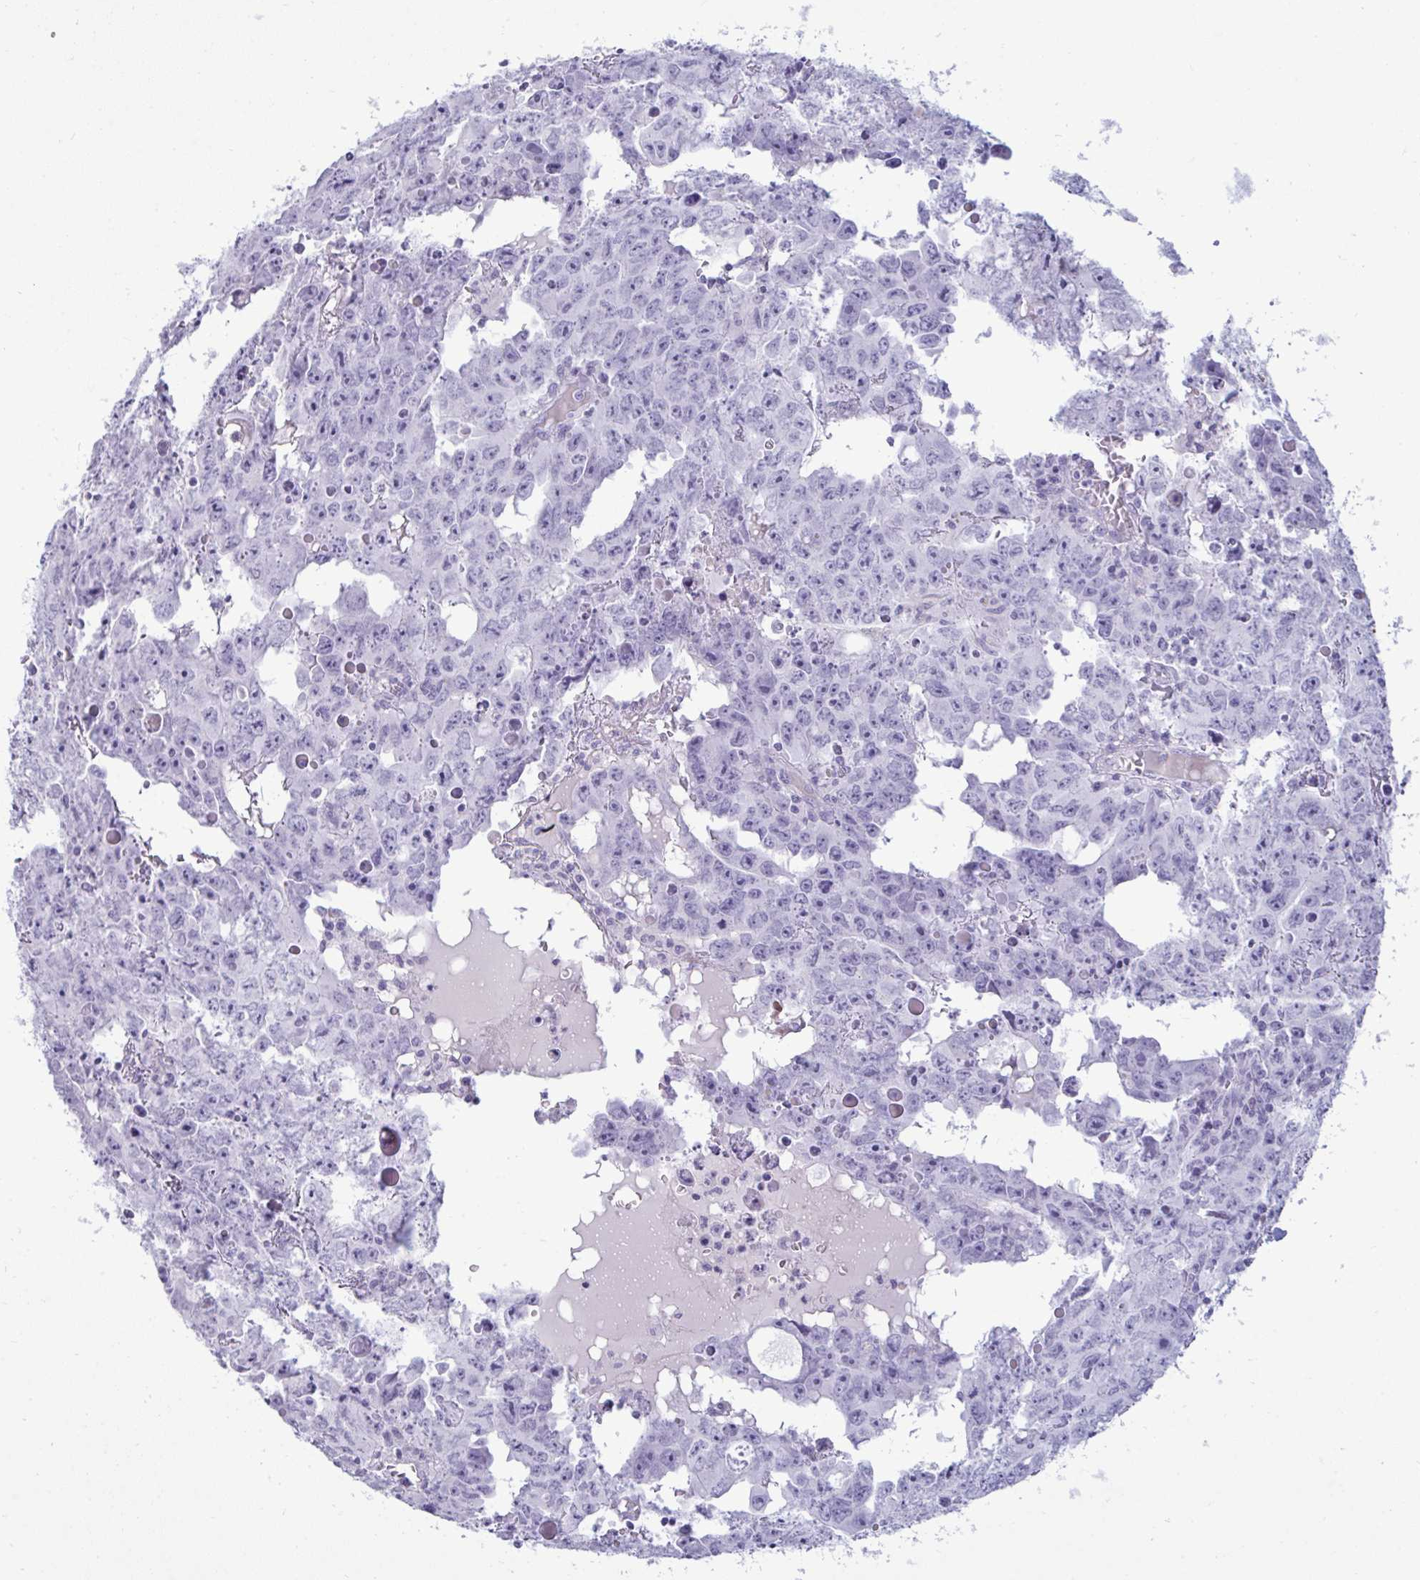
{"staining": {"intensity": "negative", "quantity": "none", "location": "none"}, "tissue": "testis cancer", "cell_type": "Tumor cells", "image_type": "cancer", "snomed": [{"axis": "morphology", "description": "Carcinoma, Embryonal, NOS"}, {"axis": "topography", "description": "Testis"}], "caption": "There is no significant staining in tumor cells of embryonal carcinoma (testis).", "gene": "ANKRD60", "patient": {"sex": "male", "age": 22}}